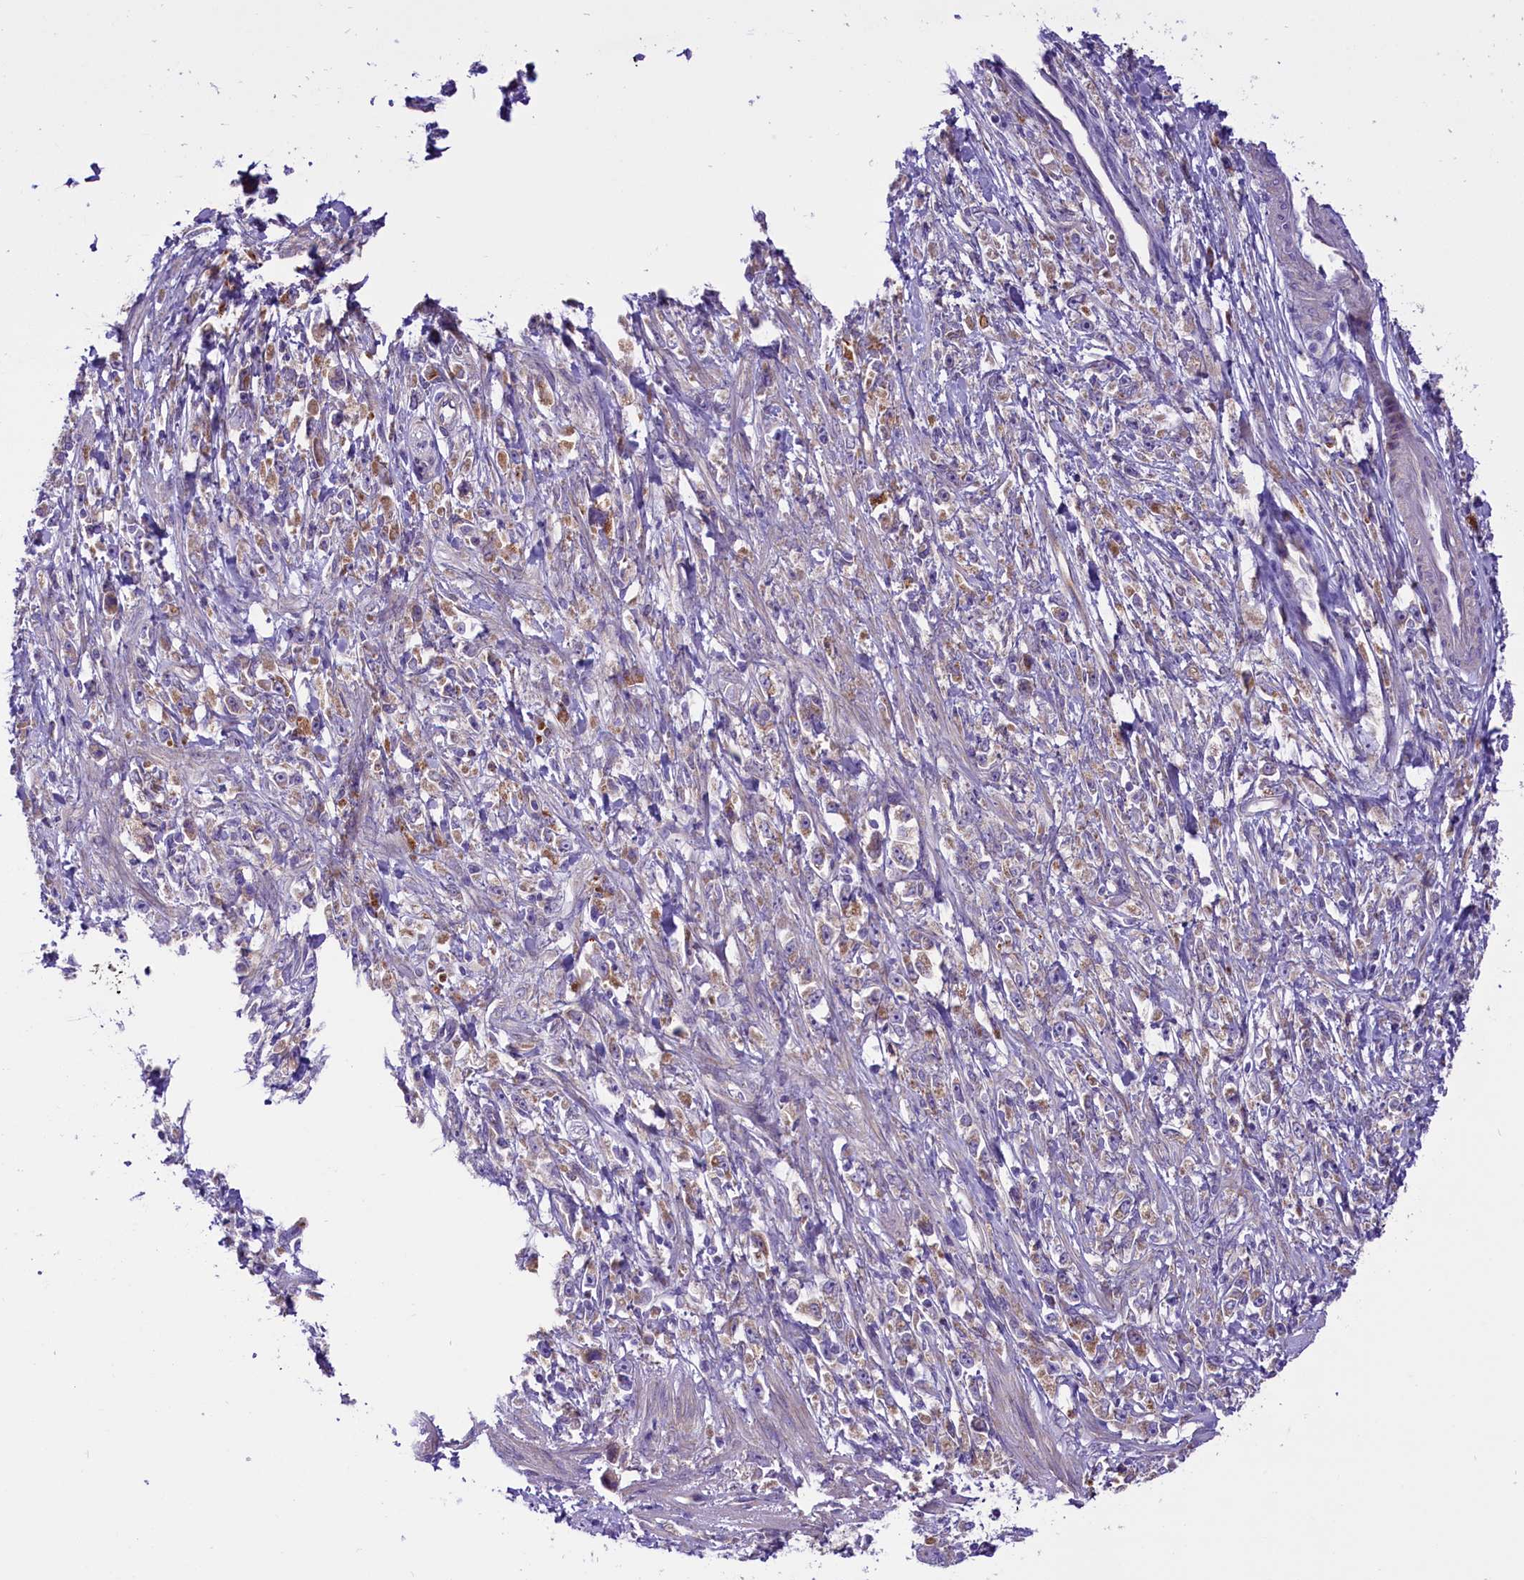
{"staining": {"intensity": "weak", "quantity": "<25%", "location": "cytoplasmic/membranous"}, "tissue": "stomach cancer", "cell_type": "Tumor cells", "image_type": "cancer", "snomed": [{"axis": "morphology", "description": "Adenocarcinoma, NOS"}, {"axis": "topography", "description": "Stomach"}], "caption": "High power microscopy photomicrograph of an immunohistochemistry (IHC) histopathology image of stomach cancer, revealing no significant expression in tumor cells. The staining is performed using DAB brown chromogen with nuclei counter-stained in using hematoxylin.", "gene": "PTPRU", "patient": {"sex": "female", "age": 59}}